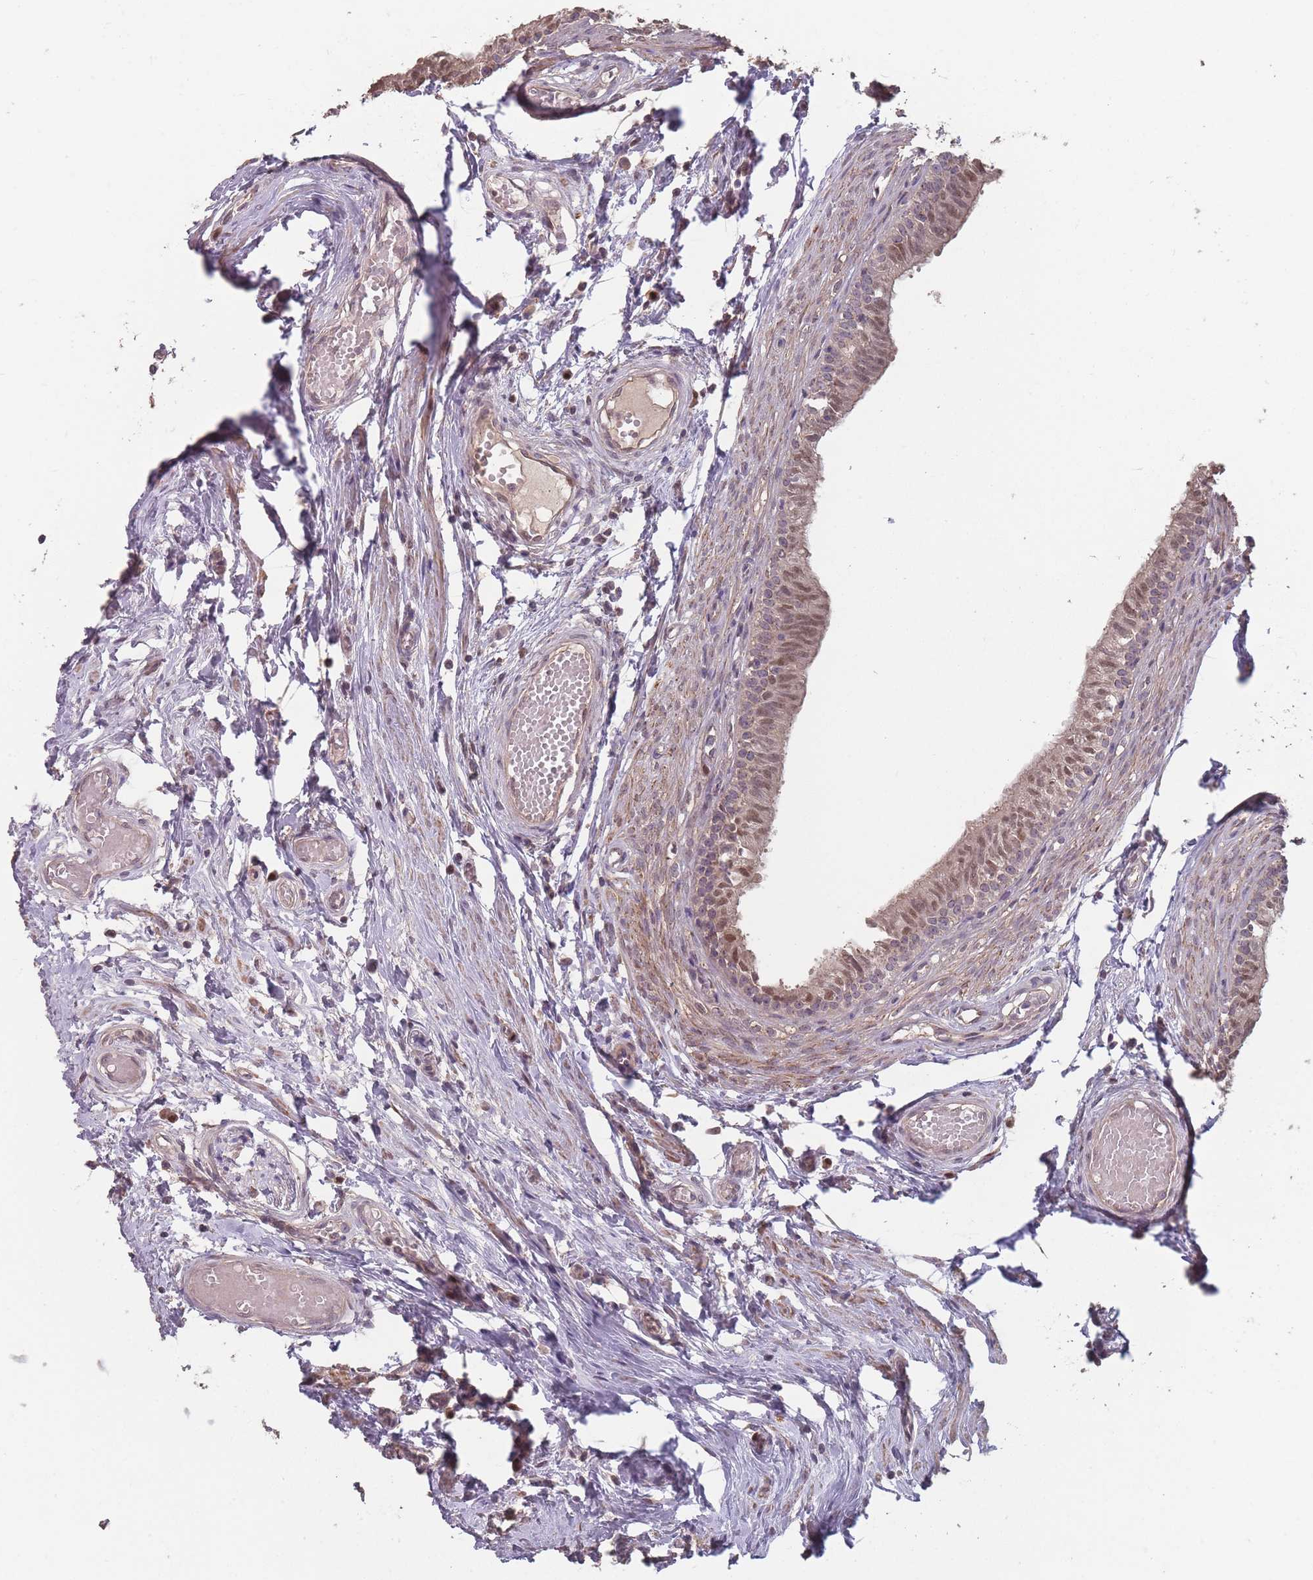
{"staining": {"intensity": "moderate", "quantity": ">75%", "location": "cytoplasmic/membranous,nuclear"}, "tissue": "epididymis", "cell_type": "Glandular cells", "image_type": "normal", "snomed": [{"axis": "morphology", "description": "Normal tissue, NOS"}, {"axis": "topography", "description": "Epididymis, spermatic cord, NOS"}], "caption": "Immunohistochemistry staining of normal epididymis, which reveals medium levels of moderate cytoplasmic/membranous,nuclear positivity in about >75% of glandular cells indicating moderate cytoplasmic/membranous,nuclear protein staining. The staining was performed using DAB (3,3'-diaminobenzidine) (brown) for protein detection and nuclei were counterstained in hematoxylin (blue).", "gene": "ERCC6L", "patient": {"sex": "male", "age": 22}}